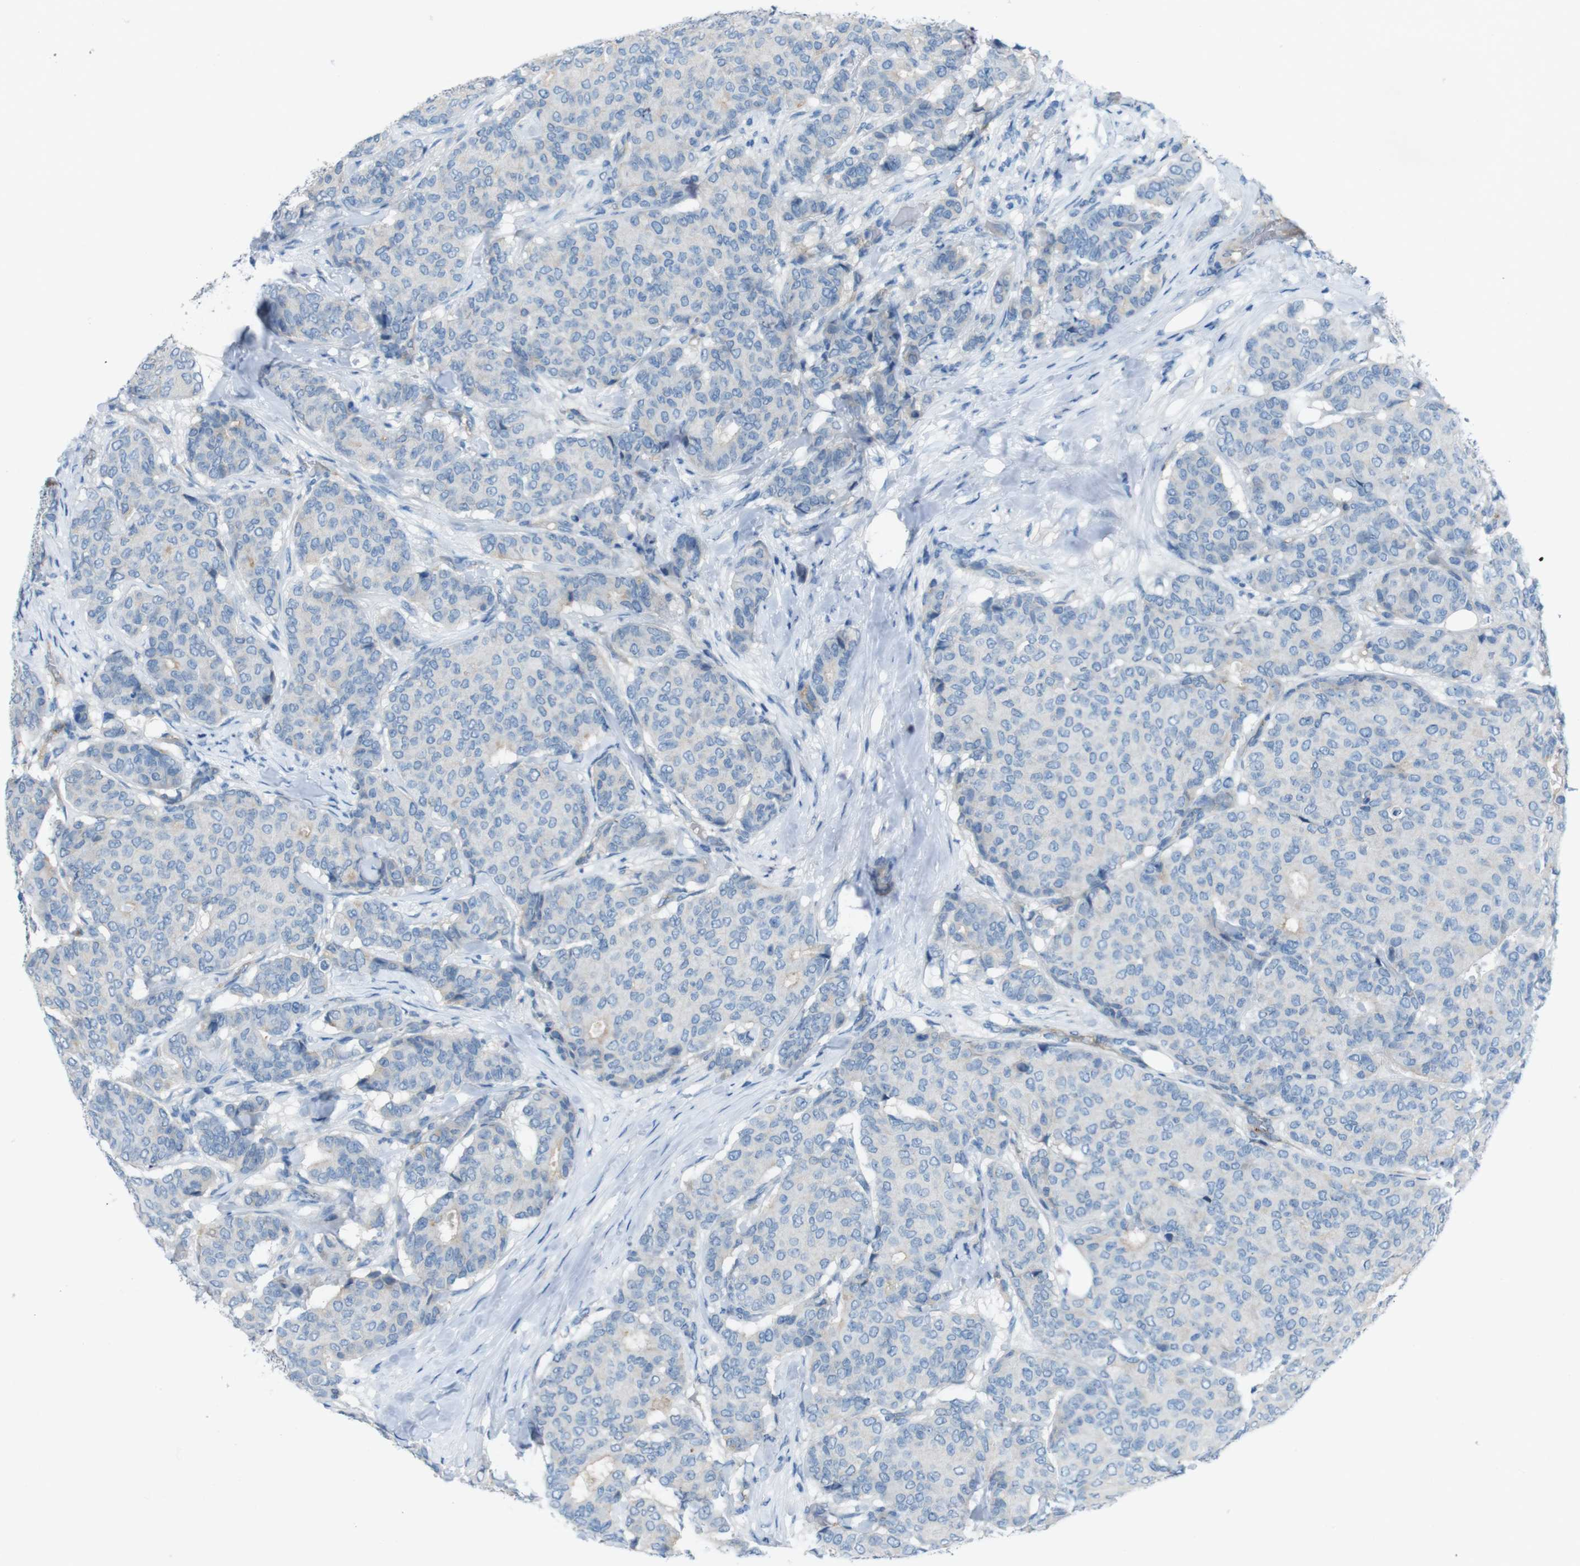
{"staining": {"intensity": "negative", "quantity": "none", "location": "none"}, "tissue": "breast cancer", "cell_type": "Tumor cells", "image_type": "cancer", "snomed": [{"axis": "morphology", "description": "Duct carcinoma"}, {"axis": "topography", "description": "Breast"}], "caption": "Immunohistochemistry histopathology image of invasive ductal carcinoma (breast) stained for a protein (brown), which reveals no positivity in tumor cells.", "gene": "PVR", "patient": {"sex": "female", "age": 75}}